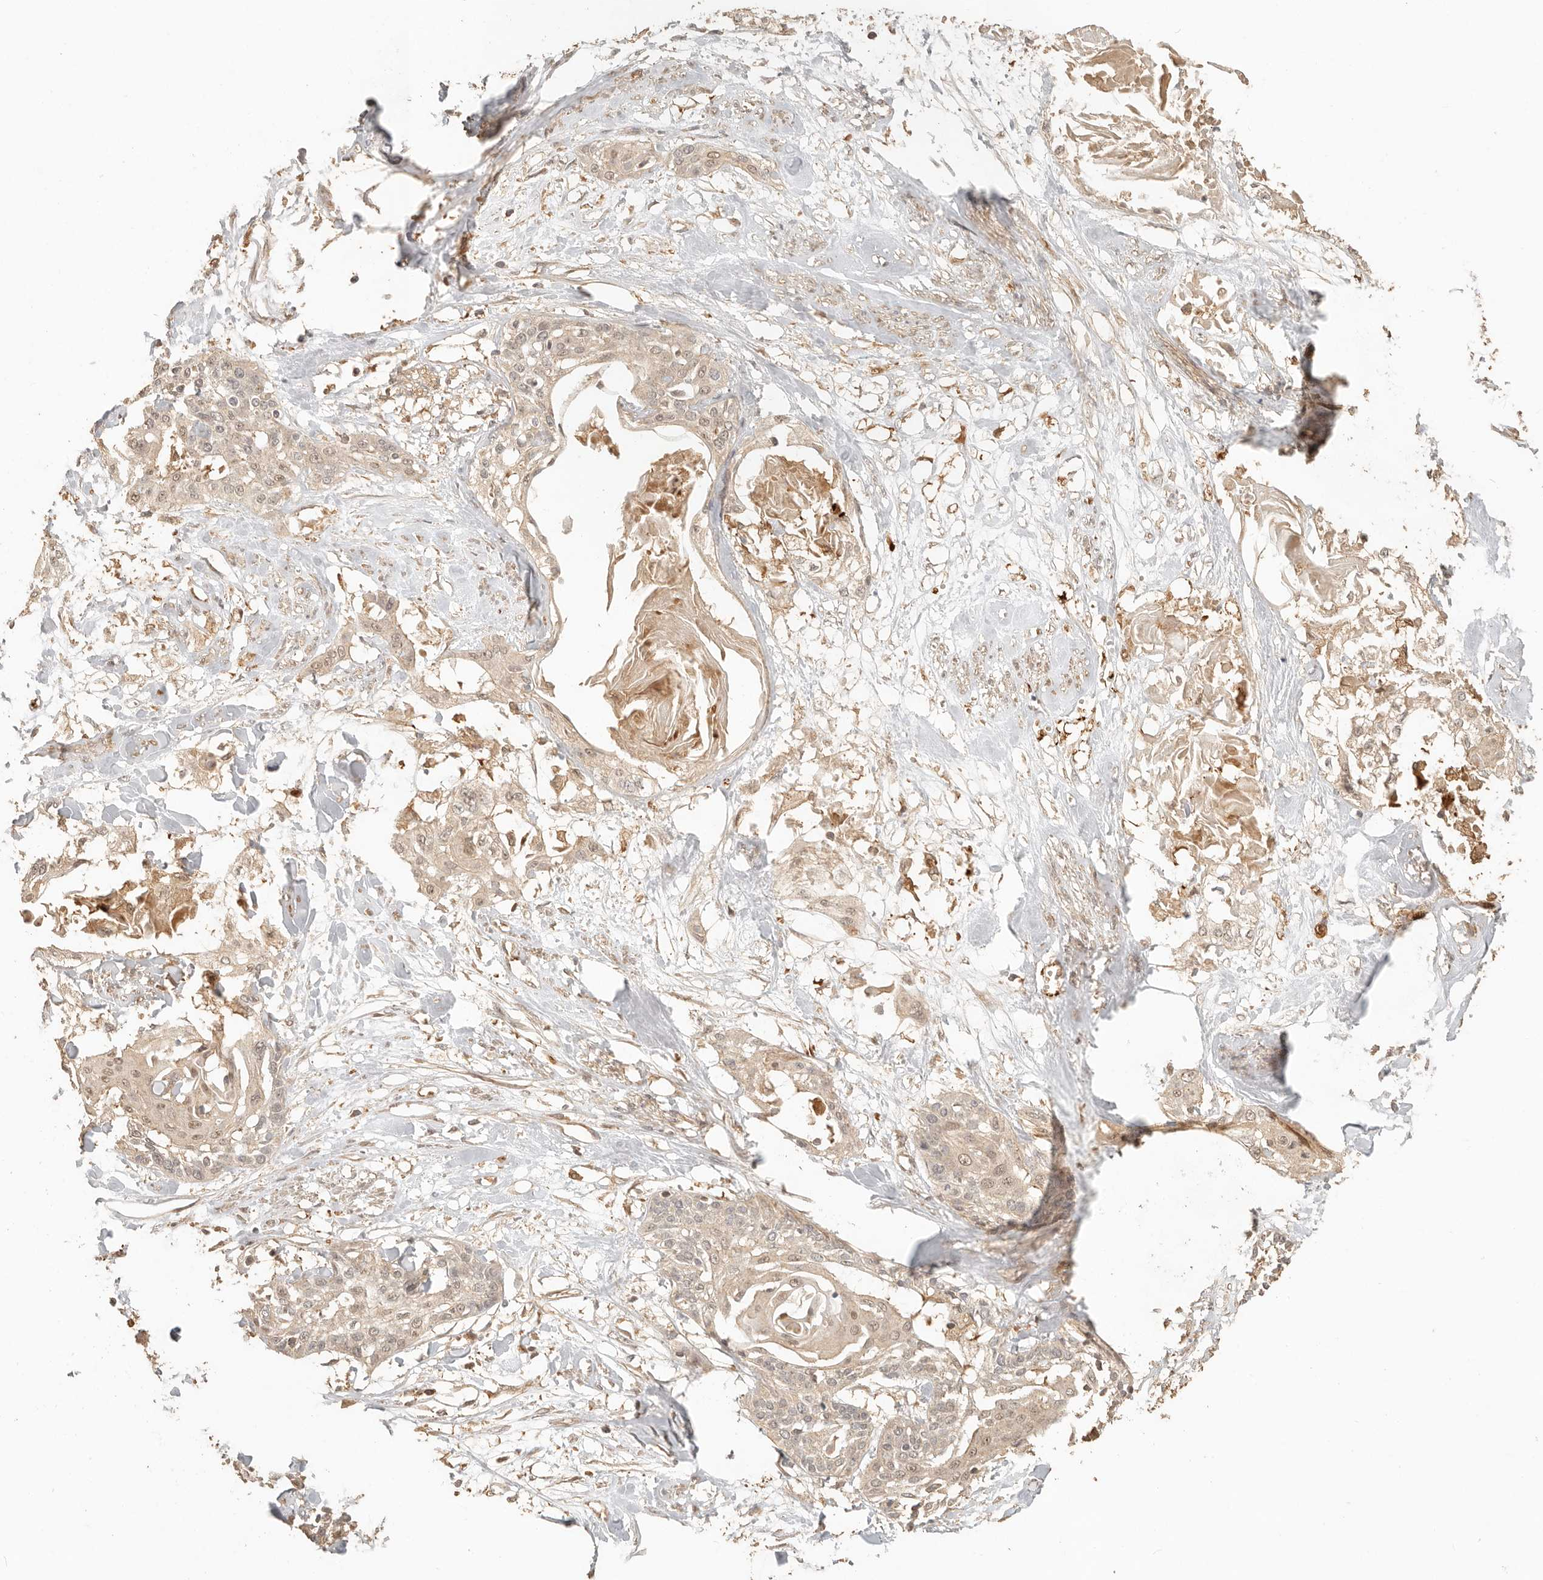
{"staining": {"intensity": "weak", "quantity": ">75%", "location": "cytoplasmic/membranous"}, "tissue": "cervical cancer", "cell_type": "Tumor cells", "image_type": "cancer", "snomed": [{"axis": "morphology", "description": "Squamous cell carcinoma, NOS"}, {"axis": "topography", "description": "Cervix"}], "caption": "An image of cervical cancer stained for a protein displays weak cytoplasmic/membranous brown staining in tumor cells.", "gene": "INTS11", "patient": {"sex": "female", "age": 57}}